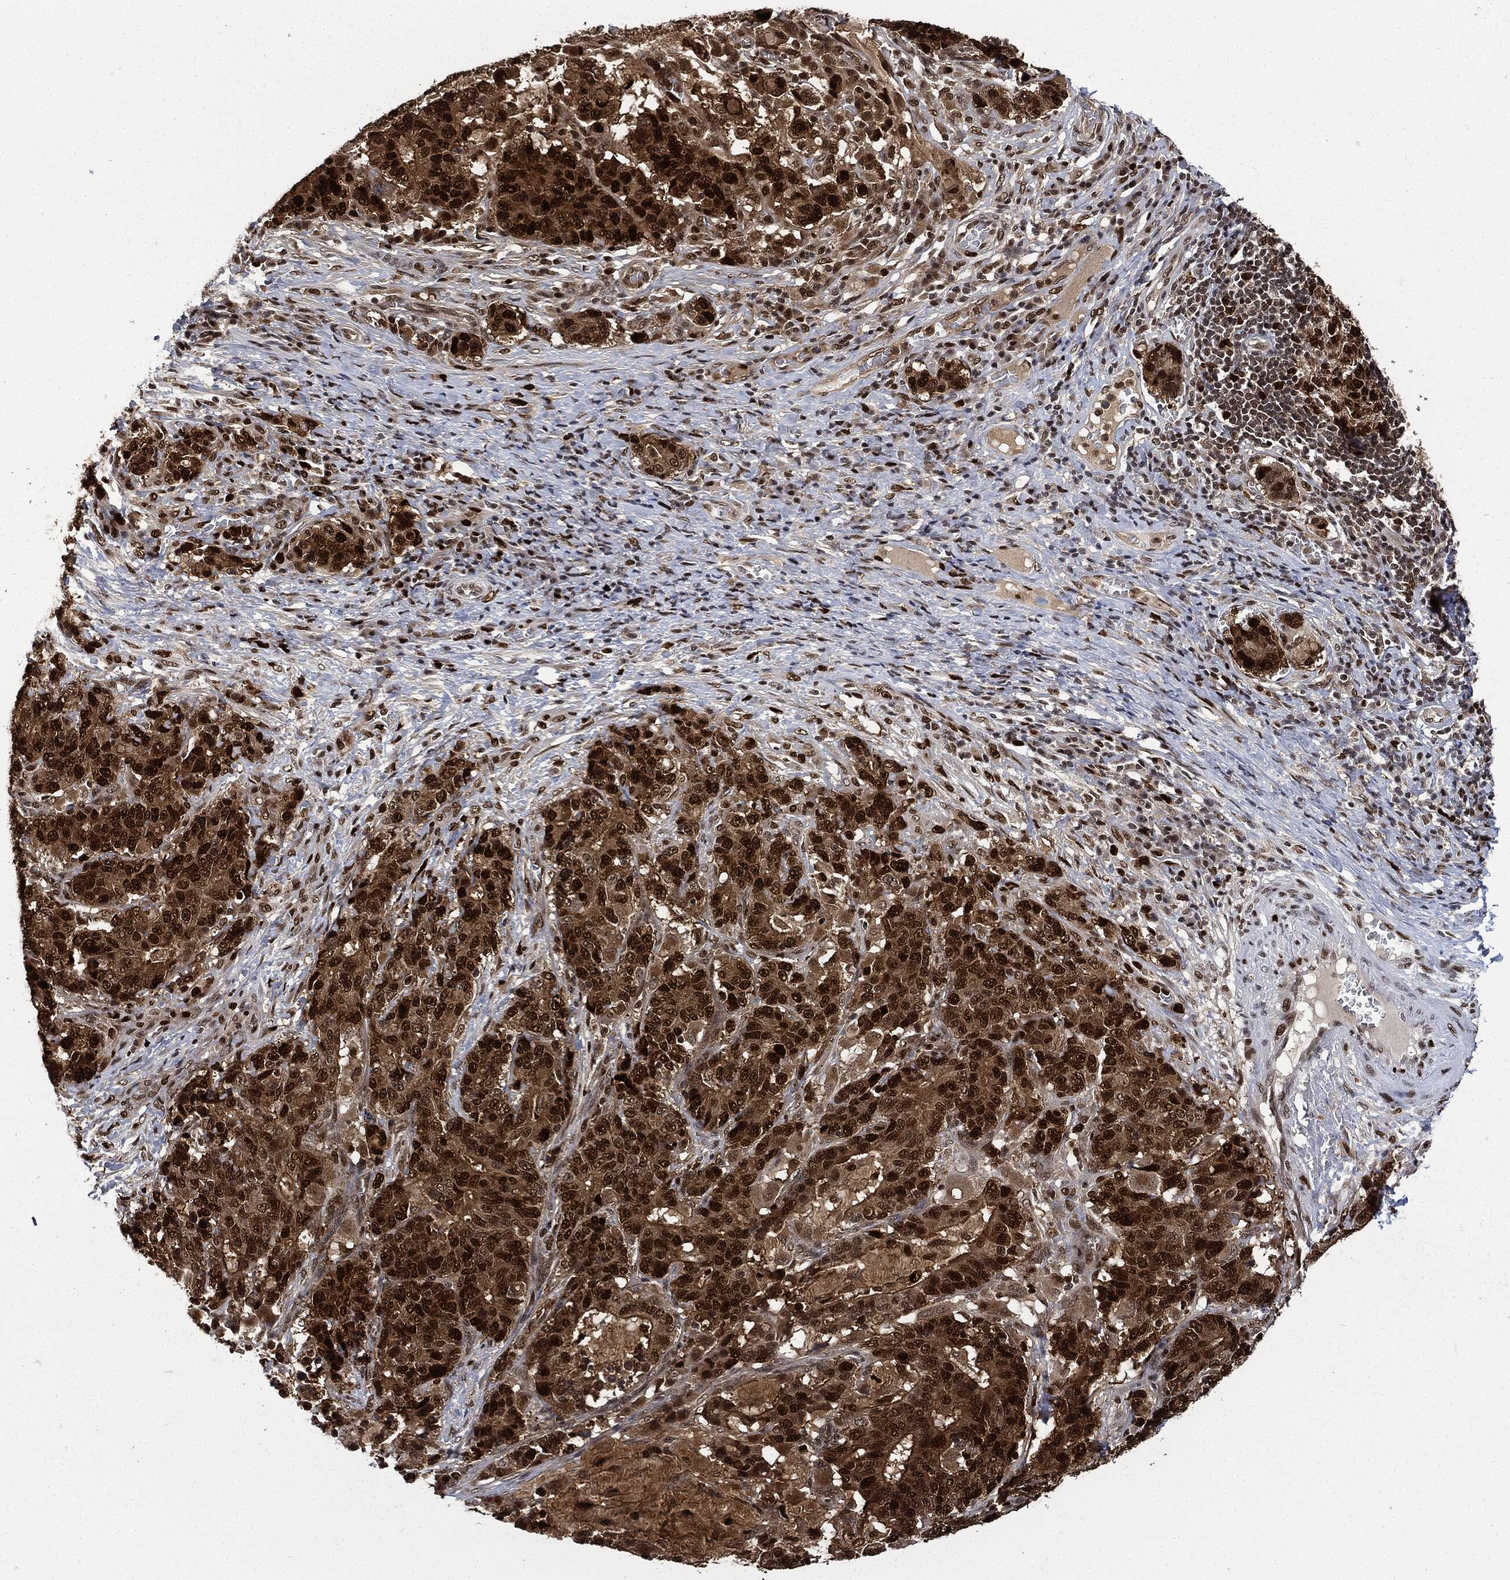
{"staining": {"intensity": "strong", "quantity": ">75%", "location": "cytoplasmic/membranous,nuclear"}, "tissue": "stomach cancer", "cell_type": "Tumor cells", "image_type": "cancer", "snomed": [{"axis": "morphology", "description": "Normal tissue, NOS"}, {"axis": "morphology", "description": "Adenocarcinoma, NOS"}, {"axis": "topography", "description": "Stomach"}], "caption": "Immunohistochemical staining of stomach cancer demonstrates high levels of strong cytoplasmic/membranous and nuclear protein staining in about >75% of tumor cells. (Brightfield microscopy of DAB IHC at high magnification).", "gene": "PCNA", "patient": {"sex": "female", "age": 64}}